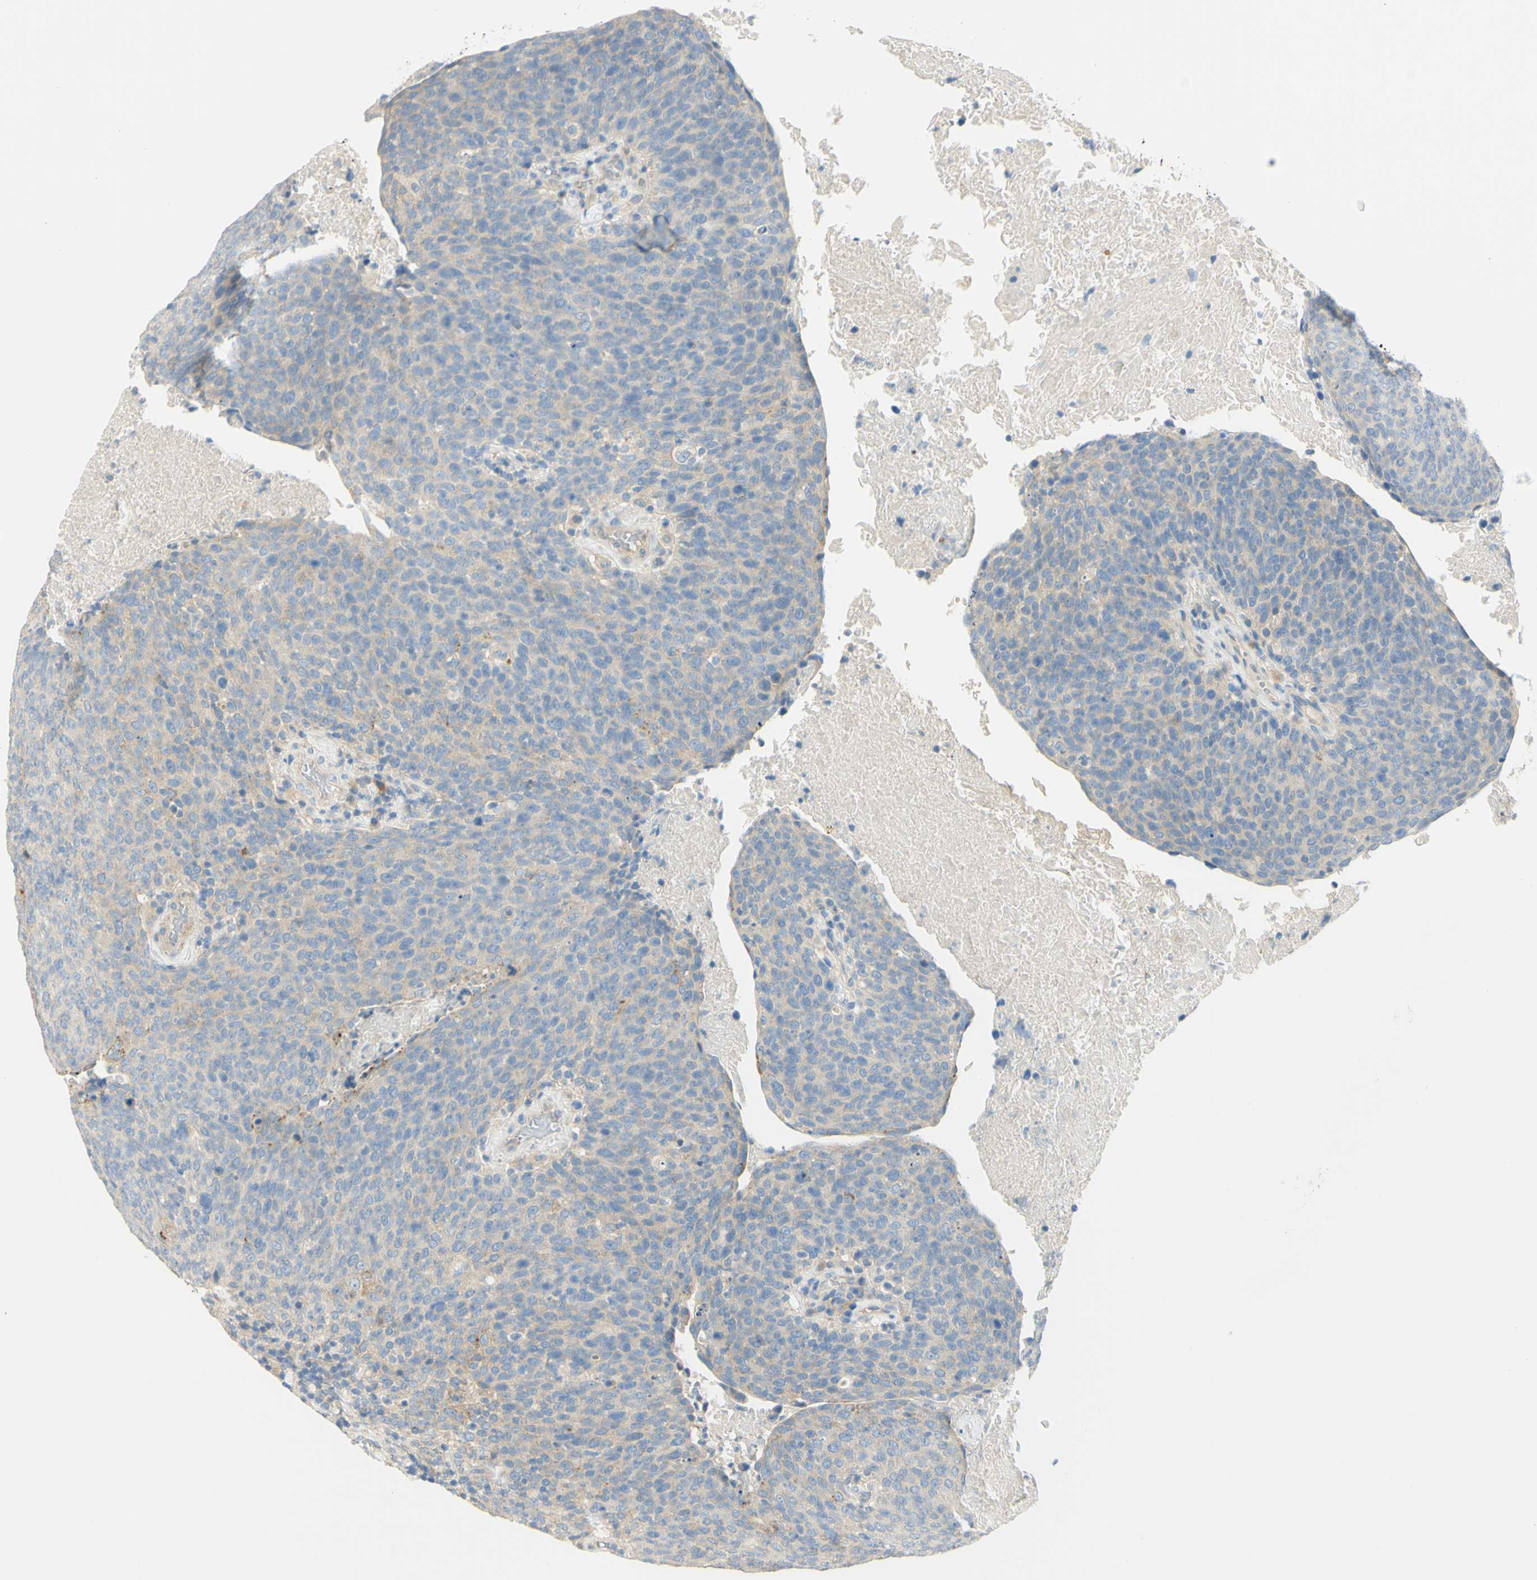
{"staining": {"intensity": "weak", "quantity": ">75%", "location": "cytoplasmic/membranous"}, "tissue": "head and neck cancer", "cell_type": "Tumor cells", "image_type": "cancer", "snomed": [{"axis": "morphology", "description": "Squamous cell carcinoma, NOS"}, {"axis": "morphology", "description": "Squamous cell carcinoma, metastatic, NOS"}, {"axis": "topography", "description": "Lymph node"}, {"axis": "topography", "description": "Head-Neck"}], "caption": "Head and neck cancer stained with immunohistochemistry (IHC) displays weak cytoplasmic/membranous positivity in about >75% of tumor cells.", "gene": "GCNT3", "patient": {"sex": "male", "age": 62}}